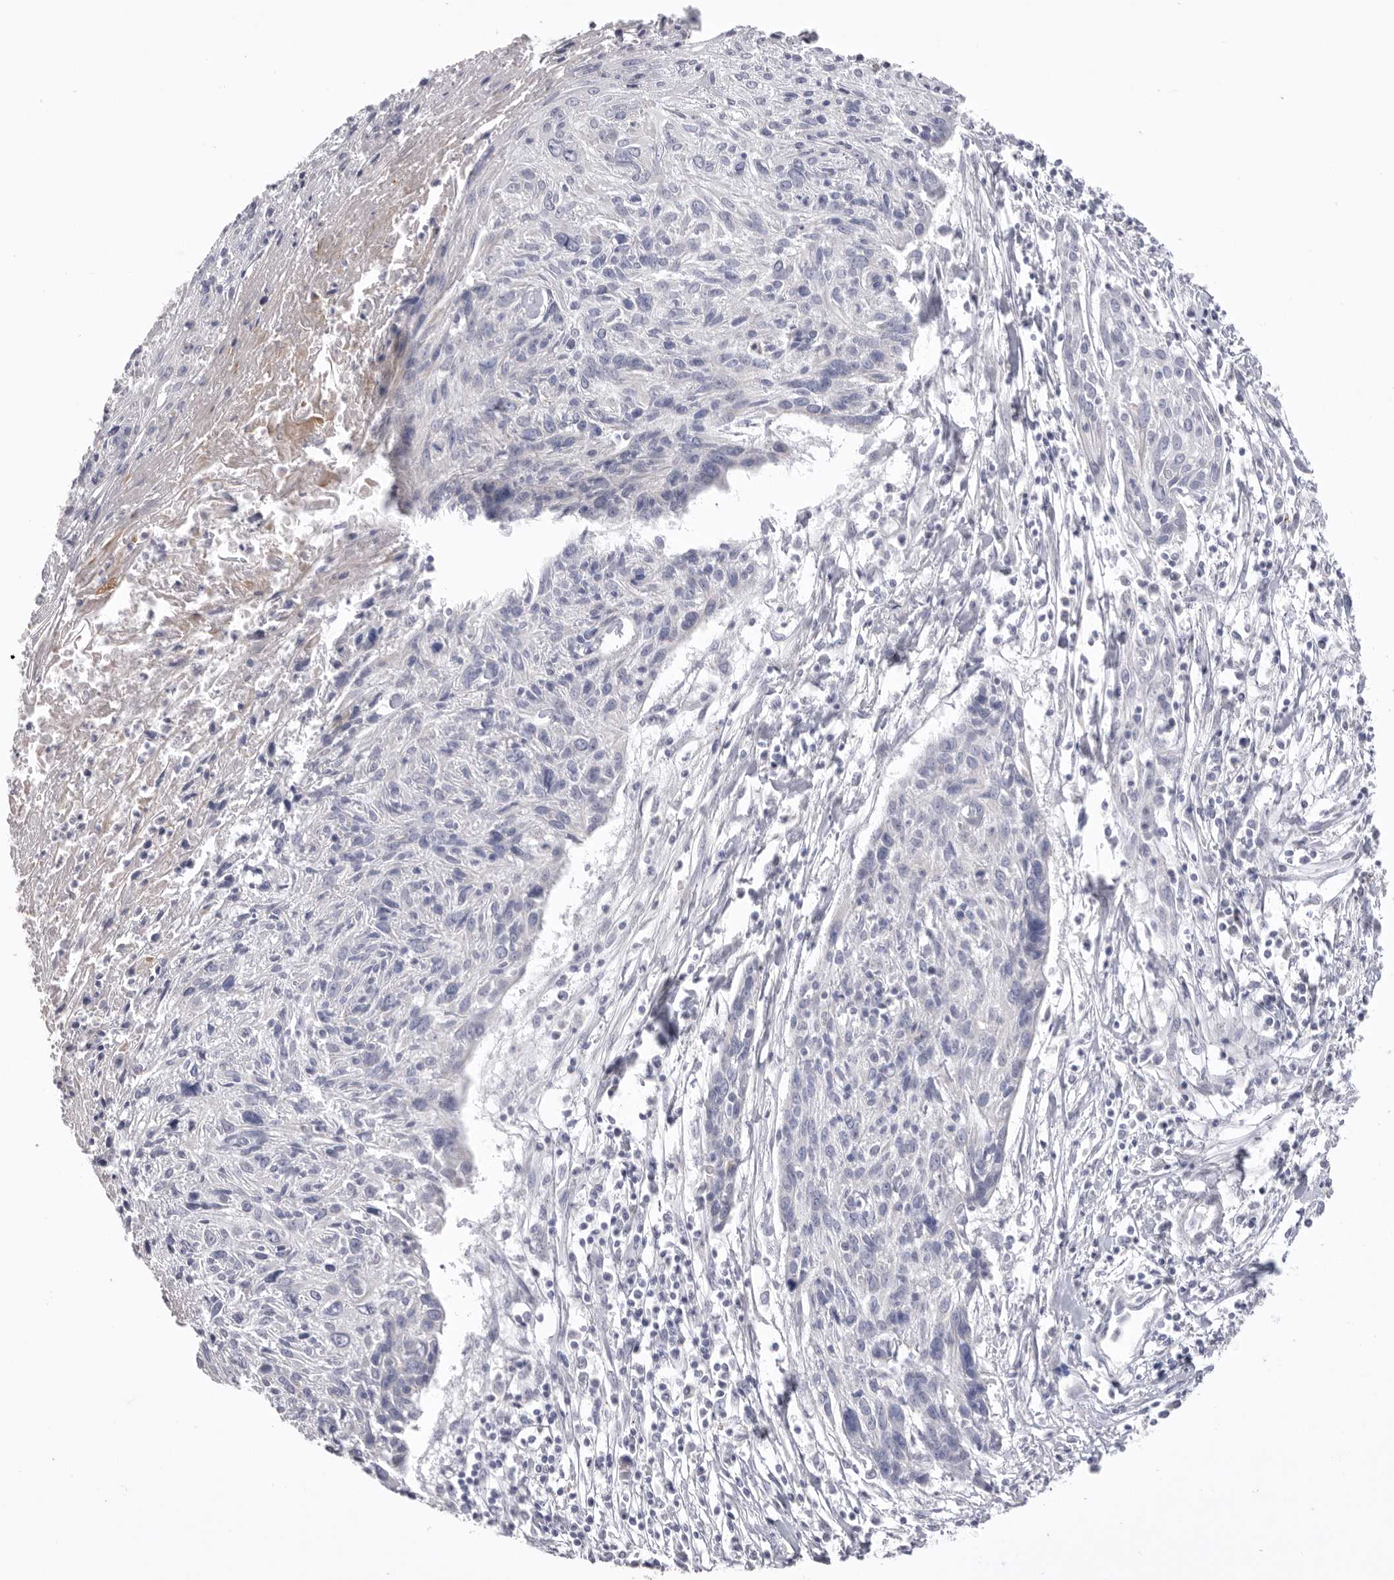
{"staining": {"intensity": "negative", "quantity": "none", "location": "none"}, "tissue": "cervical cancer", "cell_type": "Tumor cells", "image_type": "cancer", "snomed": [{"axis": "morphology", "description": "Squamous cell carcinoma, NOS"}, {"axis": "topography", "description": "Cervix"}], "caption": "Immunohistochemical staining of human cervical cancer (squamous cell carcinoma) shows no significant expression in tumor cells. The staining was performed using DAB (3,3'-diaminobenzidine) to visualize the protein expression in brown, while the nuclei were stained in blue with hematoxylin (Magnification: 20x).", "gene": "VDAC3", "patient": {"sex": "female", "age": 51}}